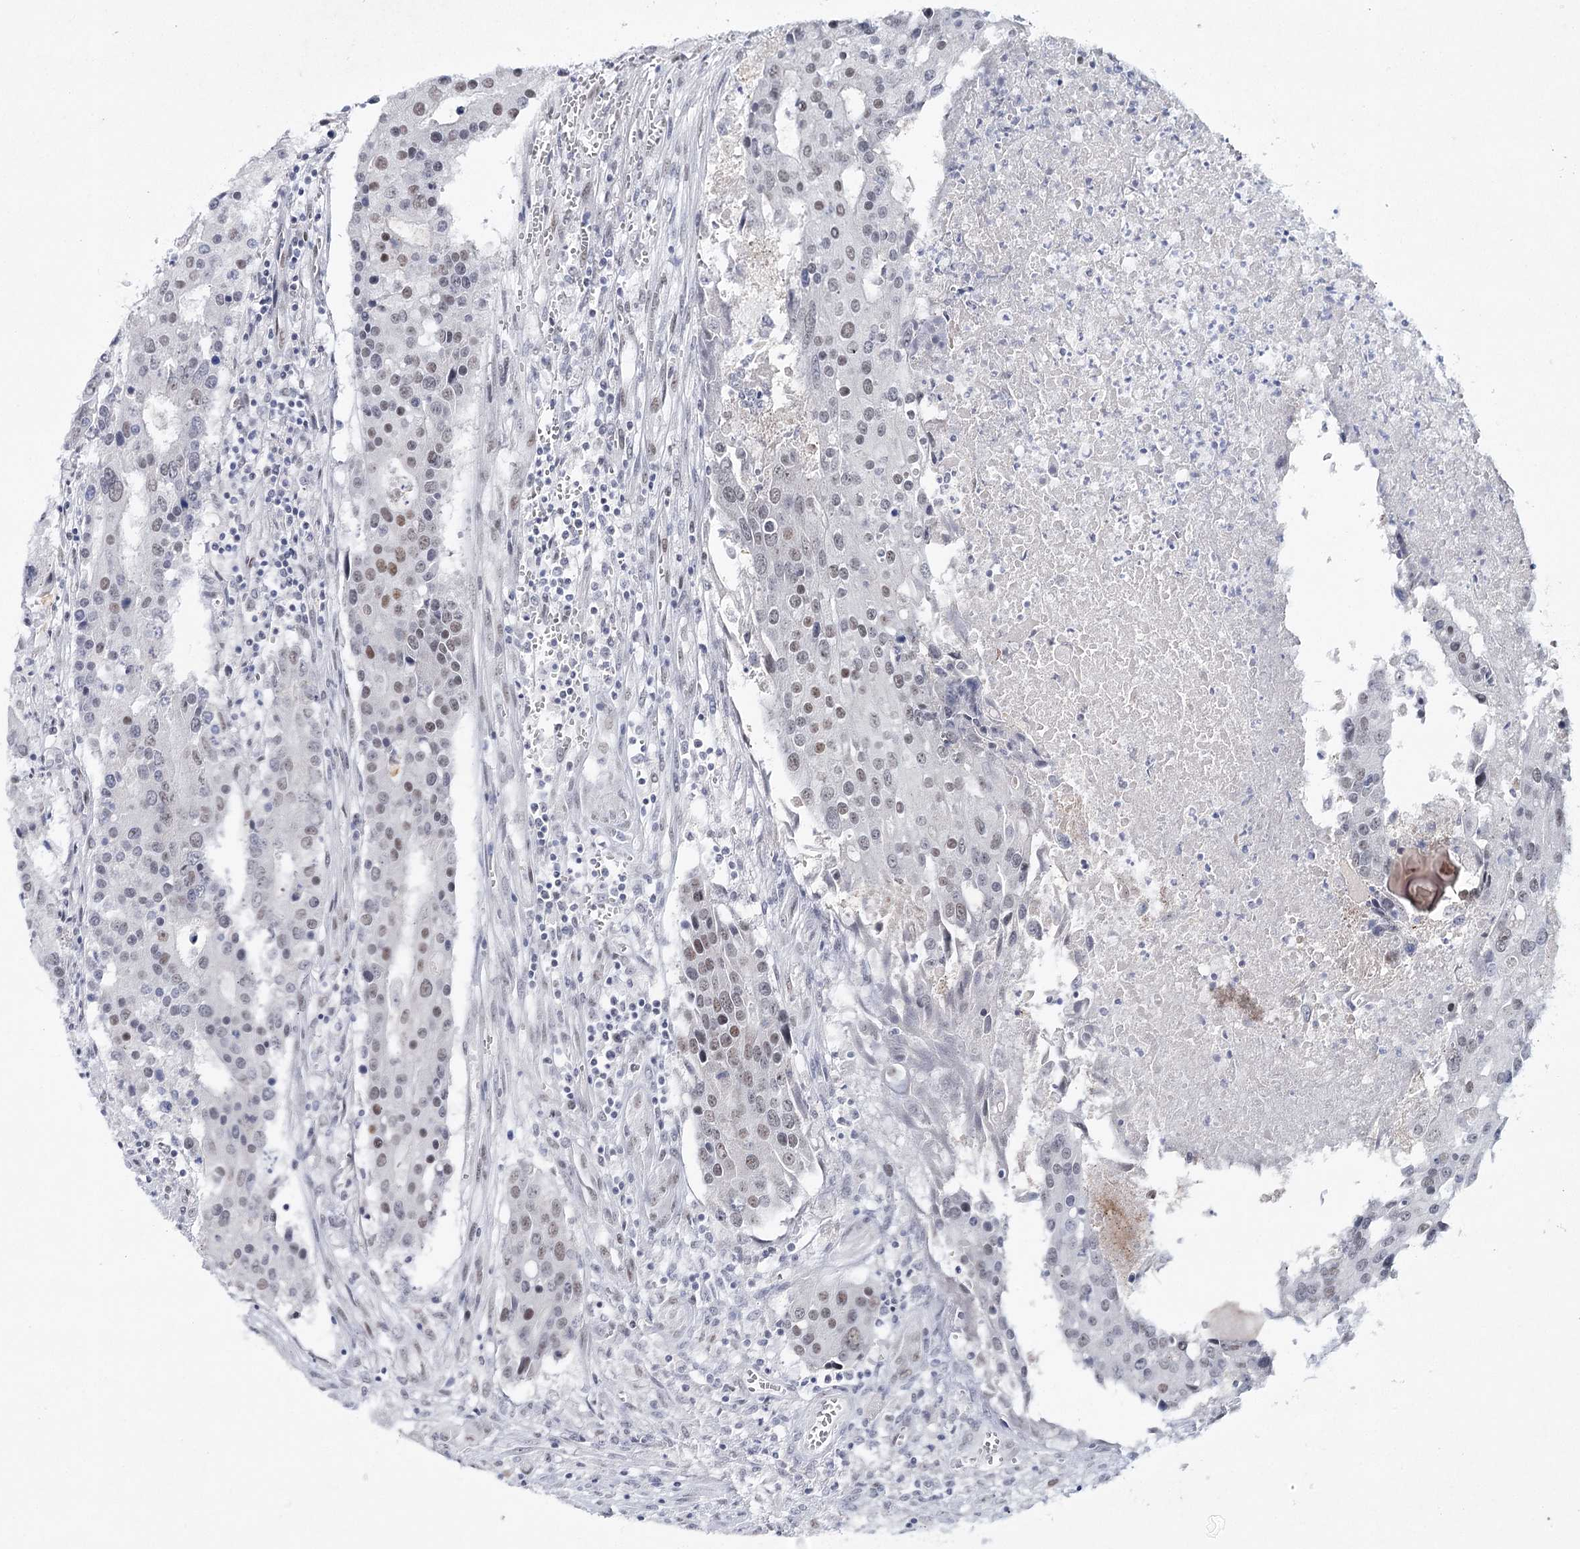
{"staining": {"intensity": "moderate", "quantity": "25%-75%", "location": "nuclear"}, "tissue": "colorectal cancer", "cell_type": "Tumor cells", "image_type": "cancer", "snomed": [{"axis": "morphology", "description": "Adenocarcinoma, NOS"}, {"axis": "topography", "description": "Colon"}], "caption": "IHC (DAB (3,3'-diaminobenzidine)) staining of colorectal cancer (adenocarcinoma) reveals moderate nuclear protein staining in about 25%-75% of tumor cells.", "gene": "ZC3H8", "patient": {"sex": "male", "age": 77}}